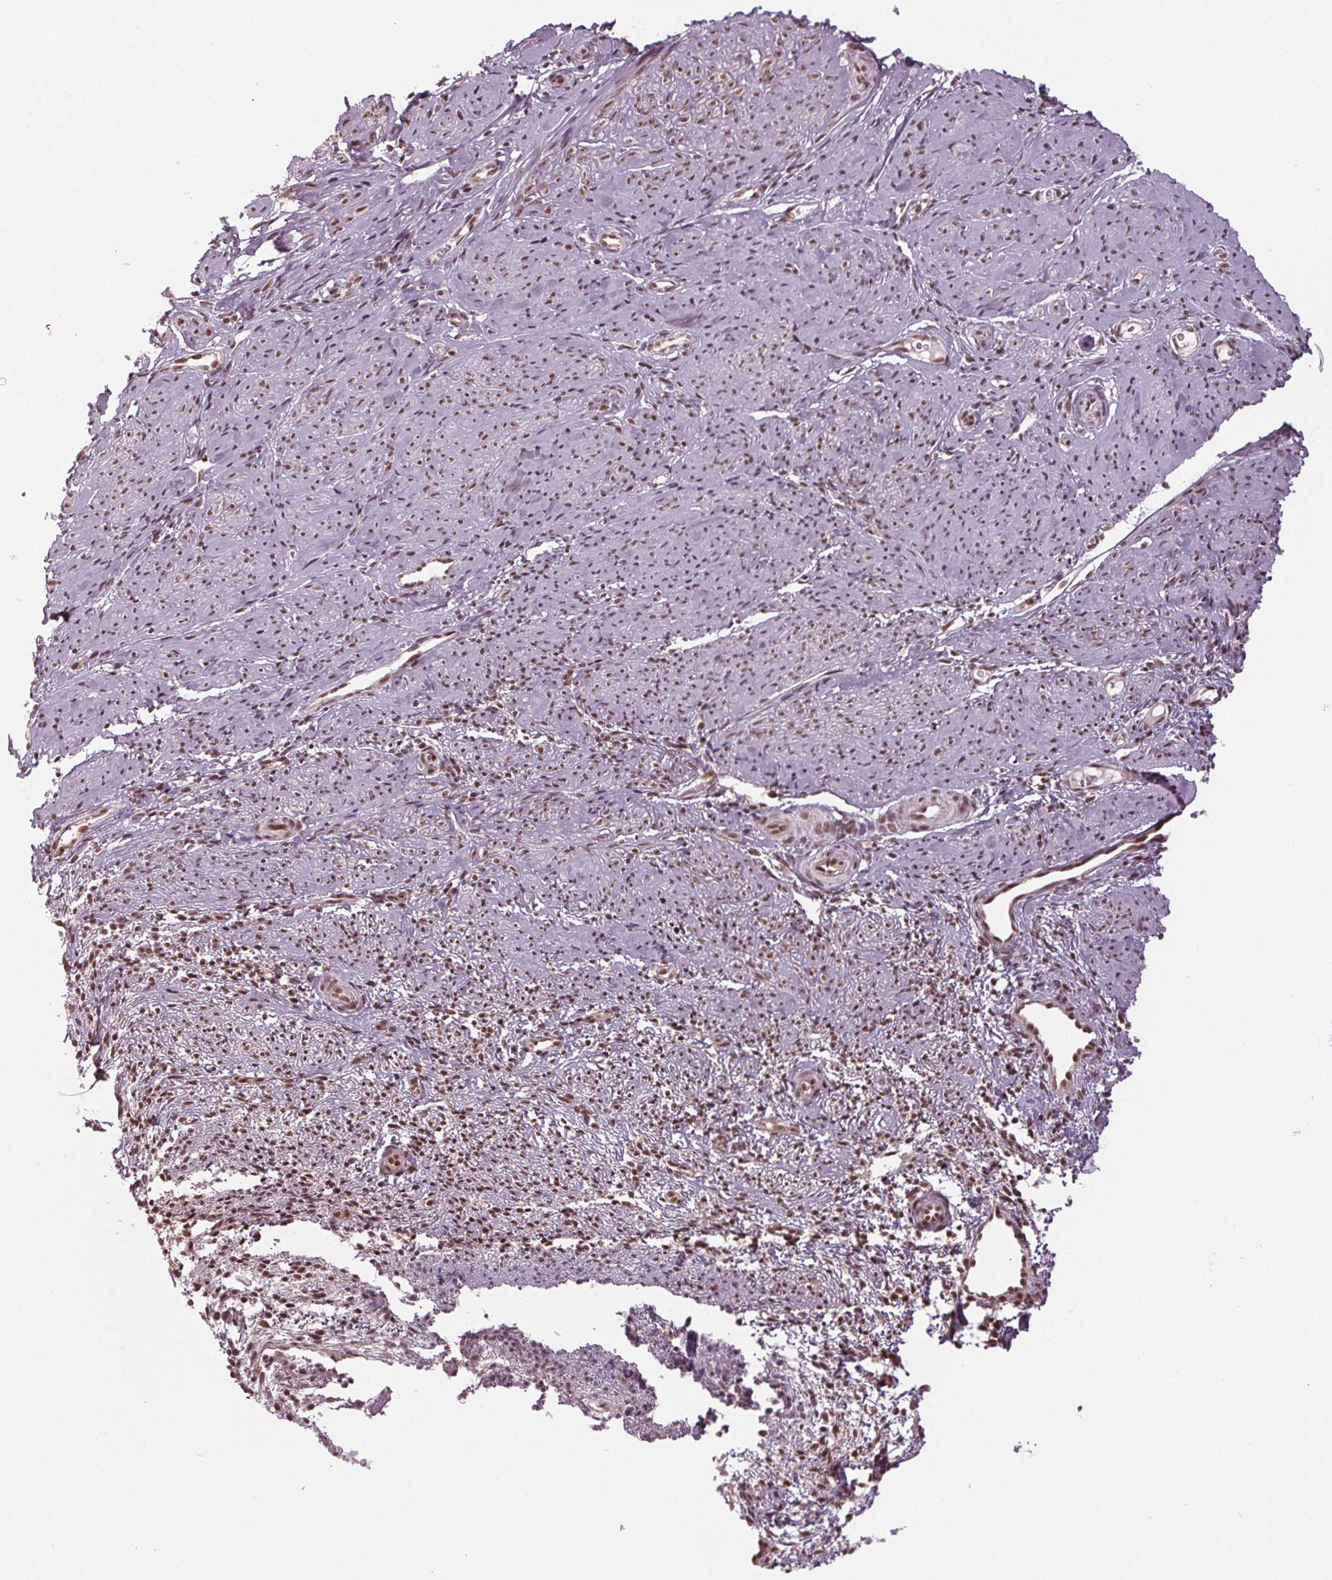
{"staining": {"intensity": "moderate", "quantity": "25%-75%", "location": "nuclear"}, "tissue": "smooth muscle", "cell_type": "Smooth muscle cells", "image_type": "normal", "snomed": [{"axis": "morphology", "description": "Normal tissue, NOS"}, {"axis": "topography", "description": "Smooth muscle"}], "caption": "Immunohistochemistry photomicrograph of benign smooth muscle: human smooth muscle stained using immunohistochemistry (IHC) shows medium levels of moderate protein expression localized specifically in the nuclear of smooth muscle cells, appearing as a nuclear brown color.", "gene": "DDX41", "patient": {"sex": "female", "age": 48}}